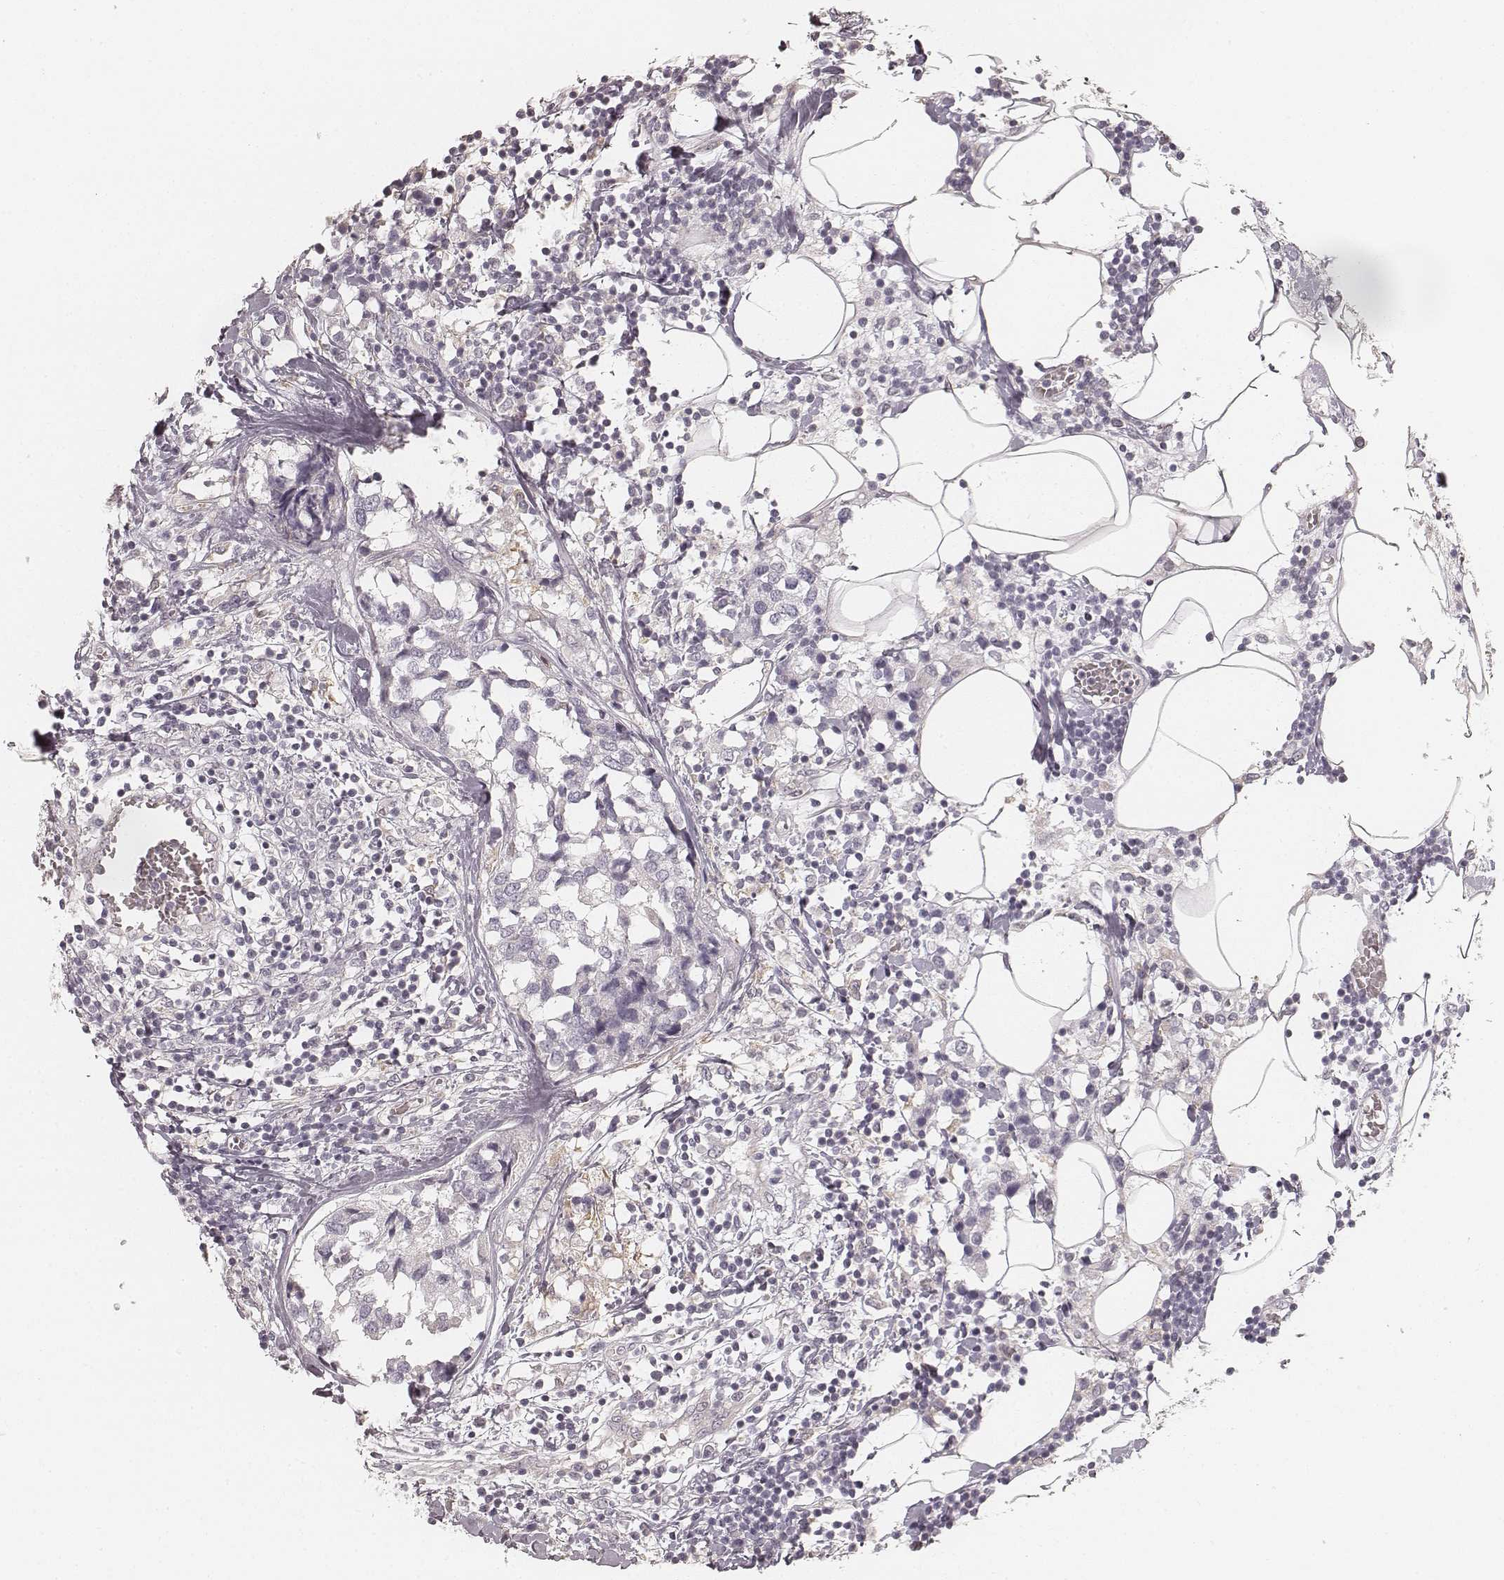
{"staining": {"intensity": "negative", "quantity": "none", "location": "none"}, "tissue": "breast cancer", "cell_type": "Tumor cells", "image_type": "cancer", "snomed": [{"axis": "morphology", "description": "Lobular carcinoma"}, {"axis": "topography", "description": "Breast"}], "caption": "The histopathology image demonstrates no staining of tumor cells in lobular carcinoma (breast).", "gene": "FMNL2", "patient": {"sex": "female", "age": 59}}